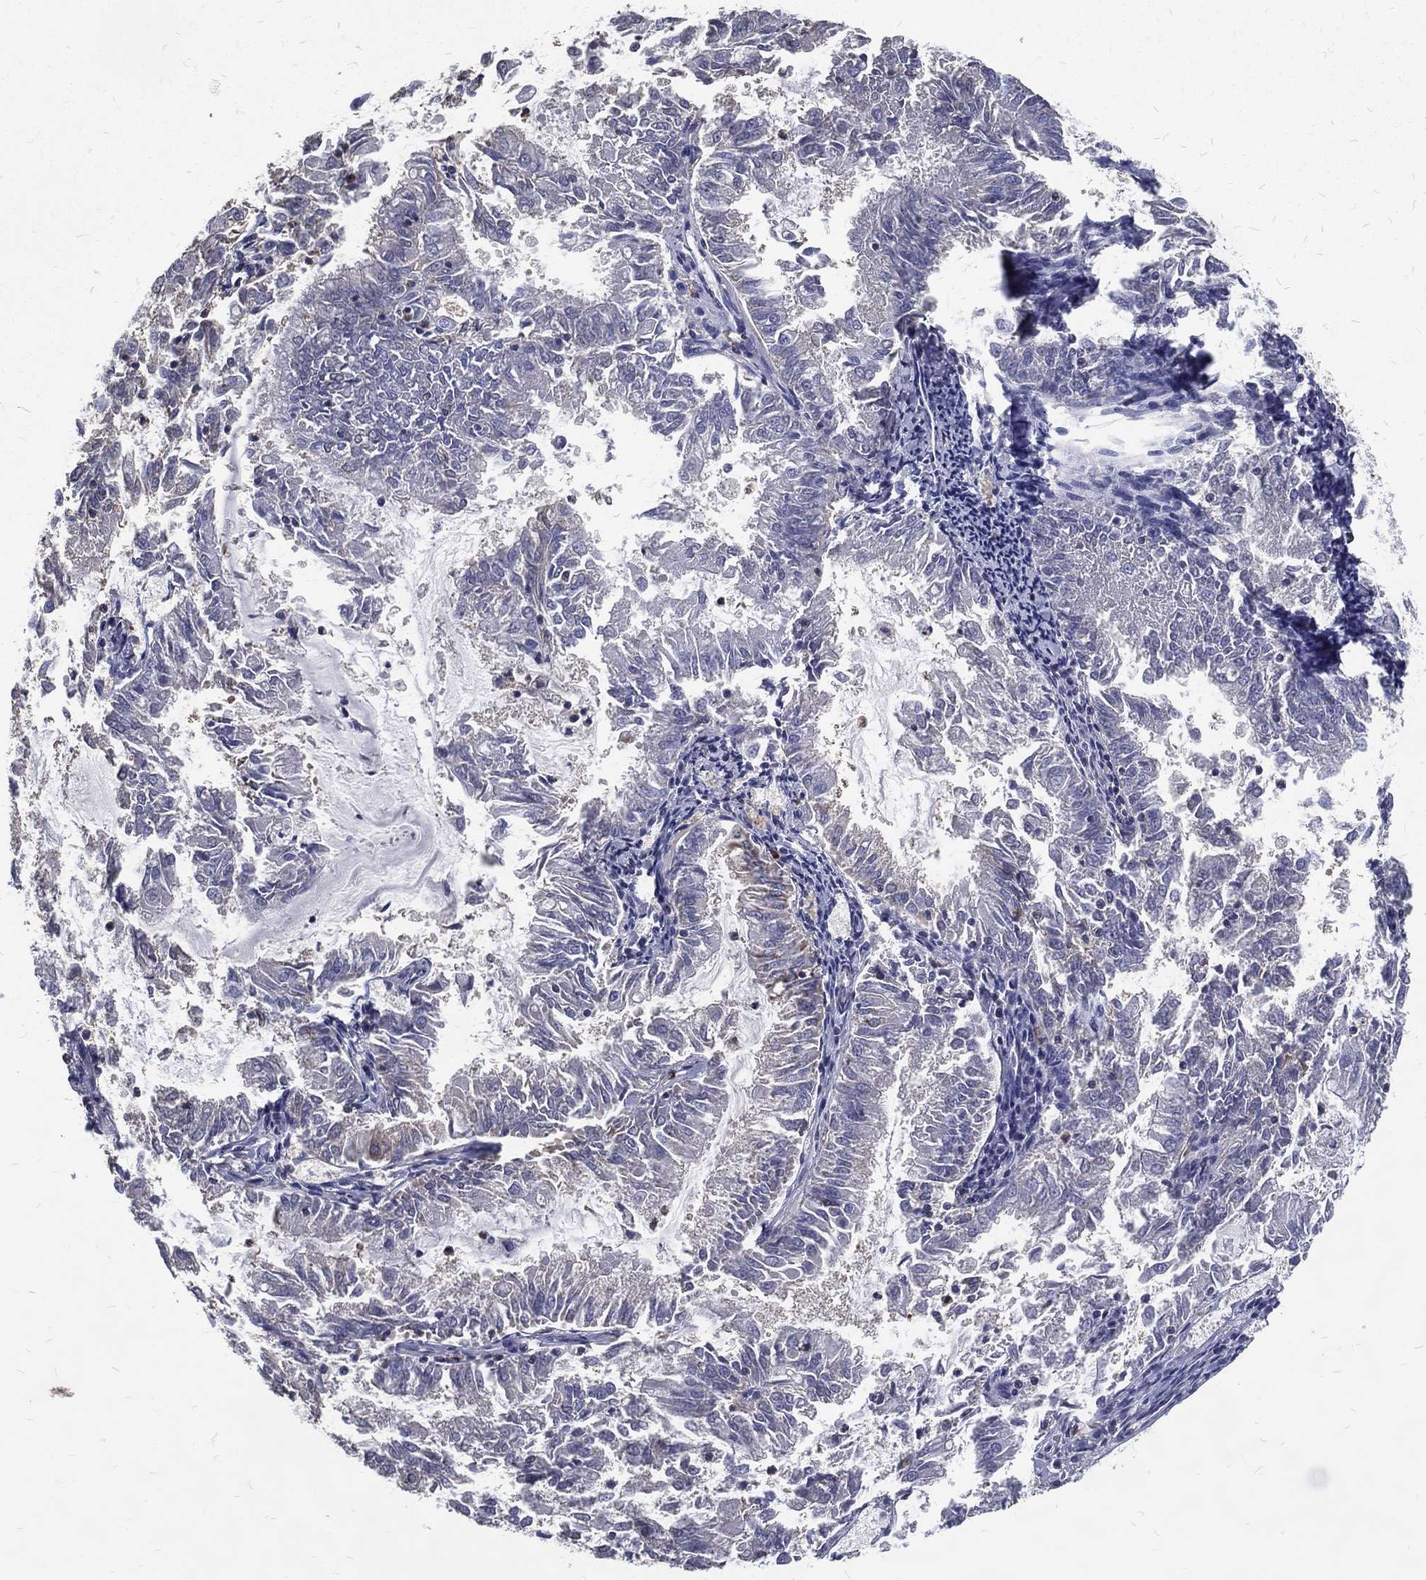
{"staining": {"intensity": "negative", "quantity": "none", "location": "none"}, "tissue": "endometrial cancer", "cell_type": "Tumor cells", "image_type": "cancer", "snomed": [{"axis": "morphology", "description": "Adenocarcinoma, NOS"}, {"axis": "topography", "description": "Endometrium"}], "caption": "Histopathology image shows no protein expression in tumor cells of endometrial cancer tissue.", "gene": "GPR183", "patient": {"sex": "female", "age": 57}}